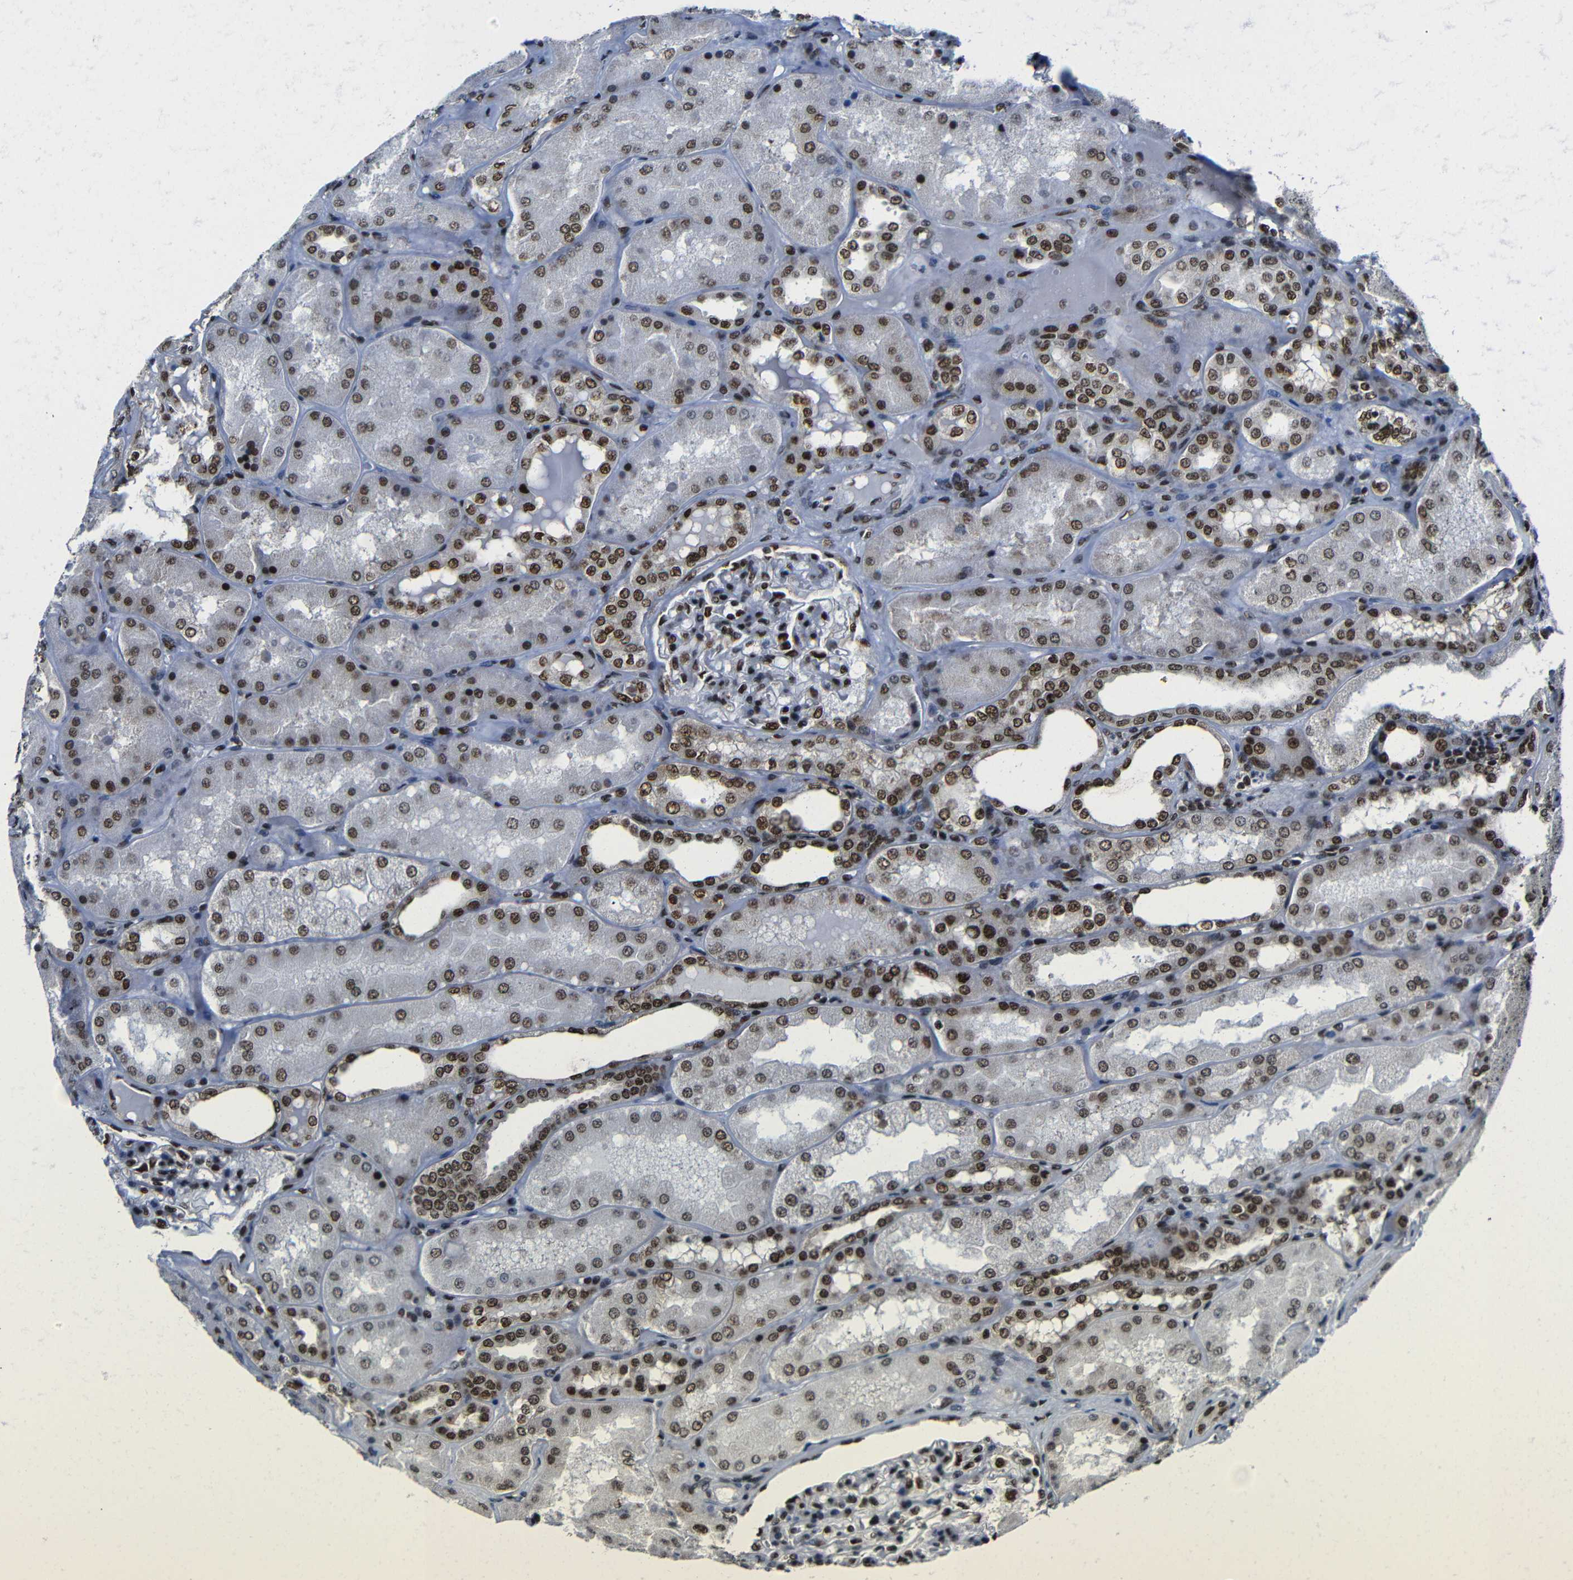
{"staining": {"intensity": "strong", "quantity": ">75%", "location": "nuclear"}, "tissue": "kidney", "cell_type": "Cells in glomeruli", "image_type": "normal", "snomed": [{"axis": "morphology", "description": "Normal tissue, NOS"}, {"axis": "topography", "description": "Kidney"}], "caption": "Approximately >75% of cells in glomeruli in unremarkable kidney reveal strong nuclear protein positivity as visualized by brown immunohistochemical staining.", "gene": "PTBP1", "patient": {"sex": "female", "age": 56}}